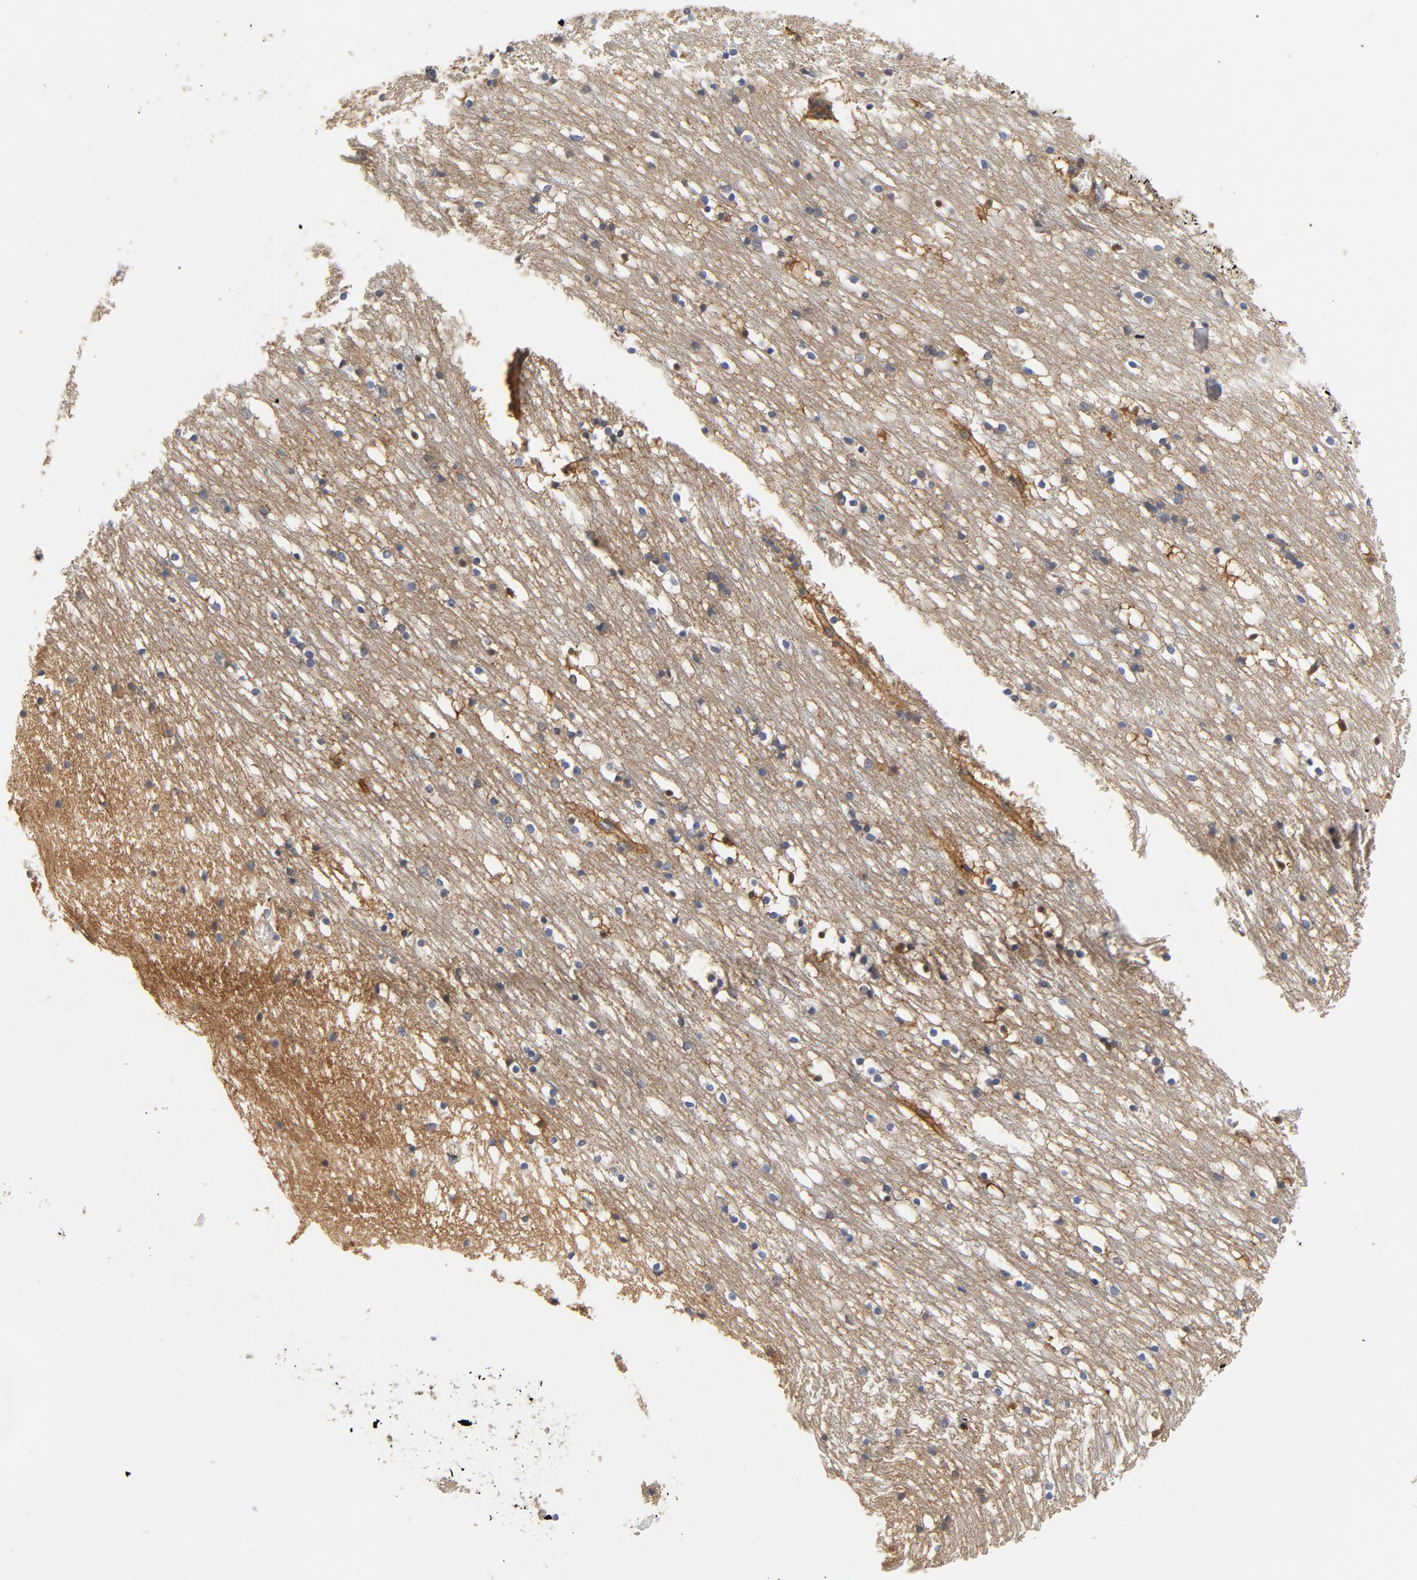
{"staining": {"intensity": "weak", "quantity": "<25%", "location": "cytoplasmic/membranous"}, "tissue": "caudate", "cell_type": "Glial cells", "image_type": "normal", "snomed": [{"axis": "morphology", "description": "Normal tissue, NOS"}, {"axis": "topography", "description": "Lateral ventricle wall"}], "caption": "This is an immunohistochemistry histopathology image of benign human caudate. There is no staining in glial cells.", "gene": "SRC", "patient": {"sex": "male", "age": 45}}